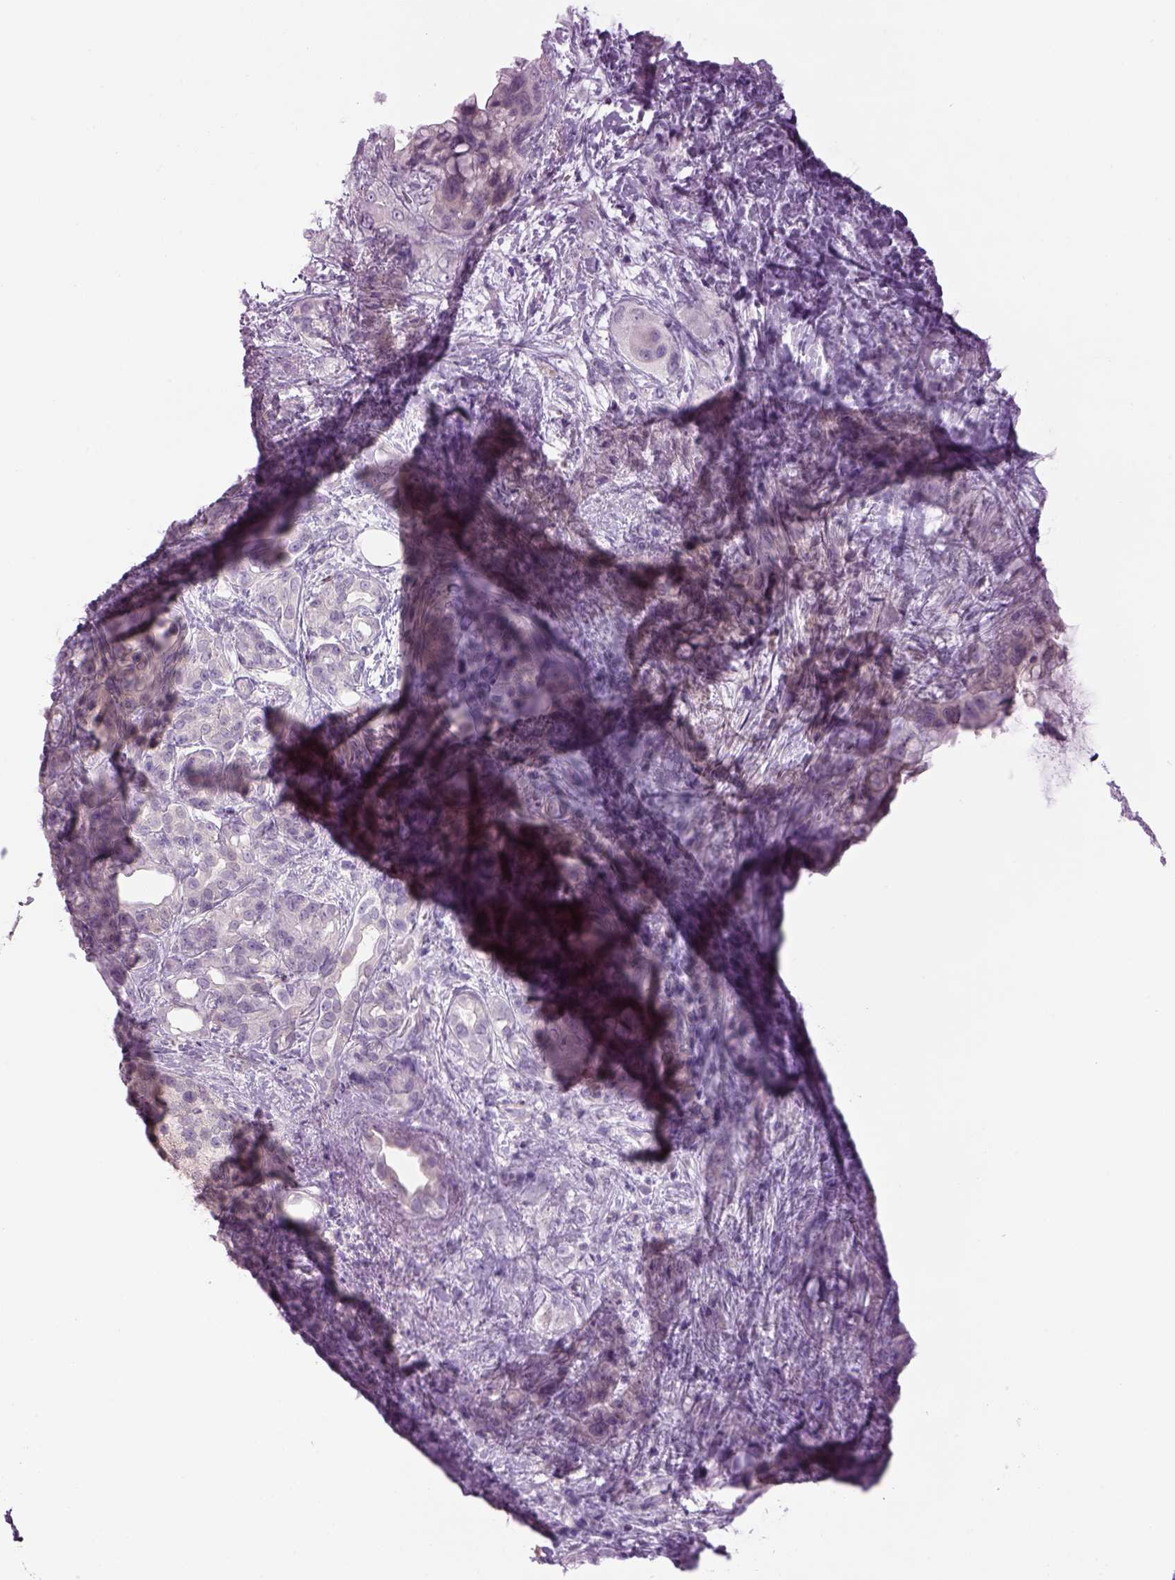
{"staining": {"intensity": "negative", "quantity": "none", "location": "none"}, "tissue": "pancreatic cancer", "cell_type": "Tumor cells", "image_type": "cancer", "snomed": [{"axis": "morphology", "description": "Adenocarcinoma, NOS"}, {"axis": "topography", "description": "Pancreas"}], "caption": "This is an immunohistochemistry (IHC) micrograph of pancreatic adenocarcinoma. There is no positivity in tumor cells.", "gene": "MDH1B", "patient": {"sex": "male", "age": 71}}